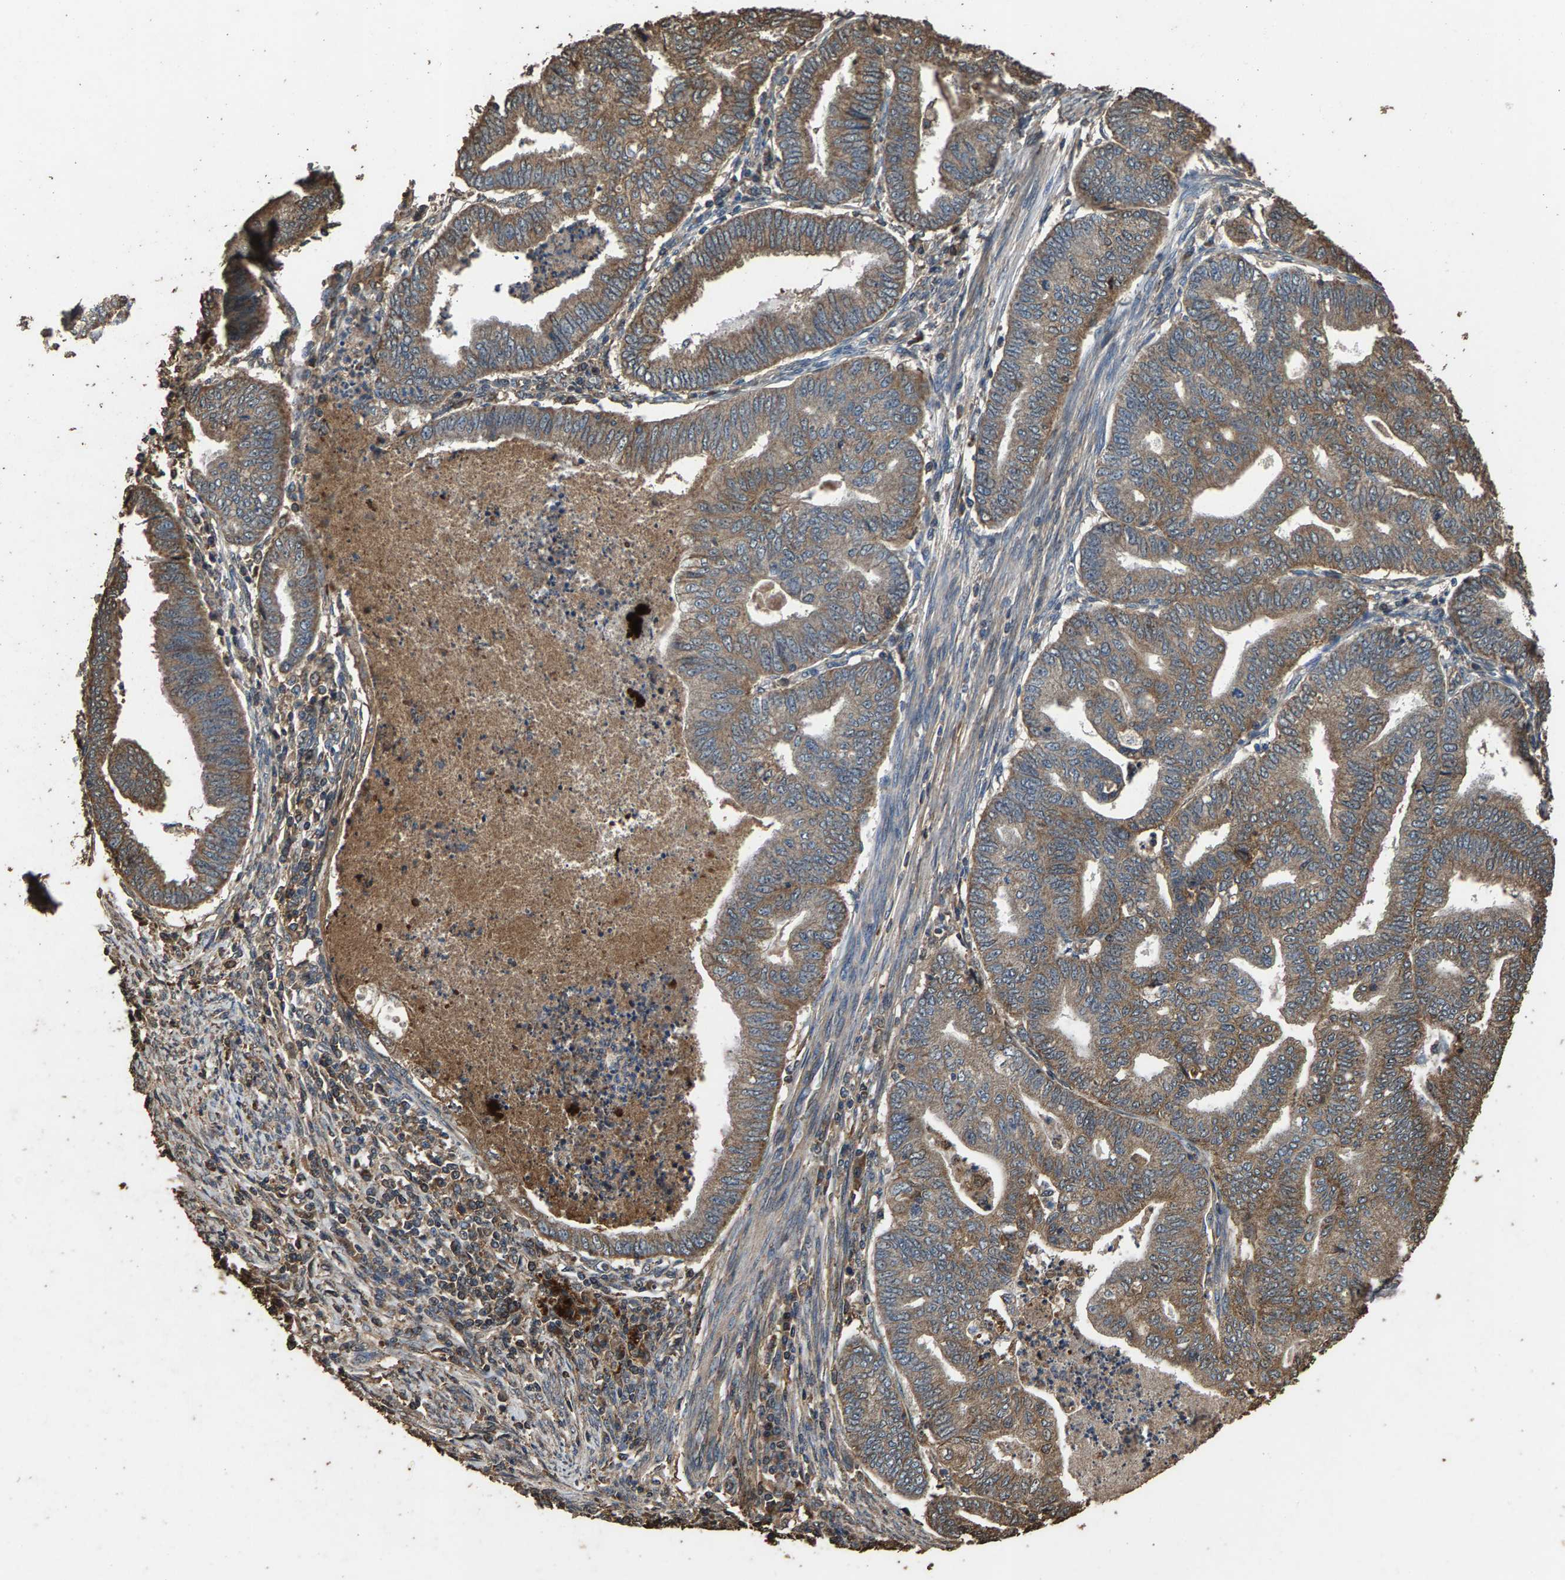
{"staining": {"intensity": "moderate", "quantity": ">75%", "location": "cytoplasmic/membranous"}, "tissue": "endometrial cancer", "cell_type": "Tumor cells", "image_type": "cancer", "snomed": [{"axis": "morphology", "description": "Polyp, NOS"}, {"axis": "morphology", "description": "Adenocarcinoma, NOS"}, {"axis": "morphology", "description": "Adenoma, NOS"}, {"axis": "topography", "description": "Endometrium"}], "caption": "A high-resolution histopathology image shows IHC staining of endometrial adenoma, which exhibits moderate cytoplasmic/membranous expression in about >75% of tumor cells.", "gene": "MRPL27", "patient": {"sex": "female", "age": 79}}